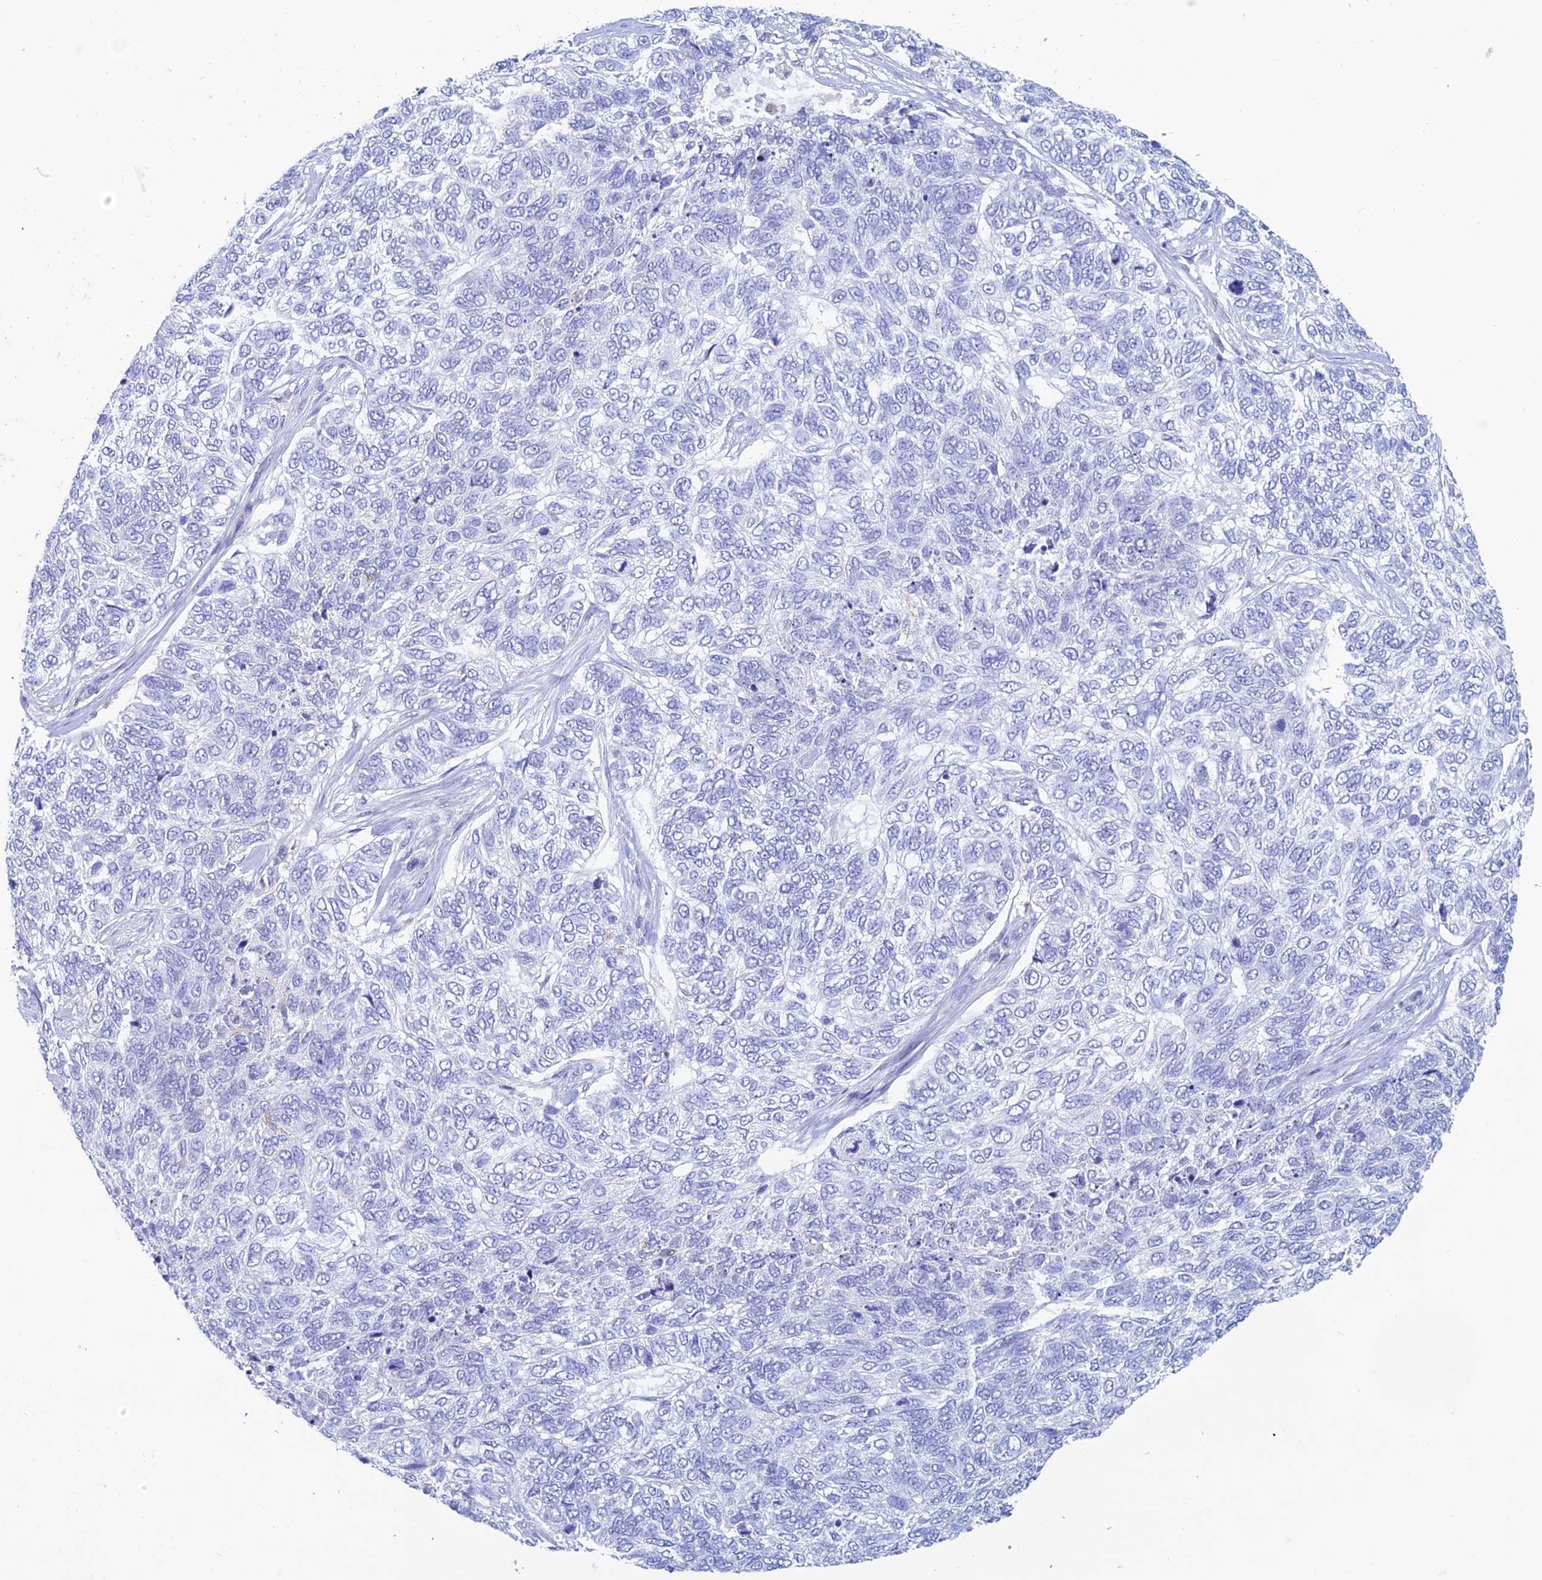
{"staining": {"intensity": "negative", "quantity": "none", "location": "none"}, "tissue": "skin cancer", "cell_type": "Tumor cells", "image_type": "cancer", "snomed": [{"axis": "morphology", "description": "Basal cell carcinoma"}, {"axis": "topography", "description": "Skin"}], "caption": "IHC micrograph of skin cancer (basal cell carcinoma) stained for a protein (brown), which shows no staining in tumor cells. (Immunohistochemistry, brightfield microscopy, high magnification).", "gene": "KCNK17", "patient": {"sex": "female", "age": 65}}